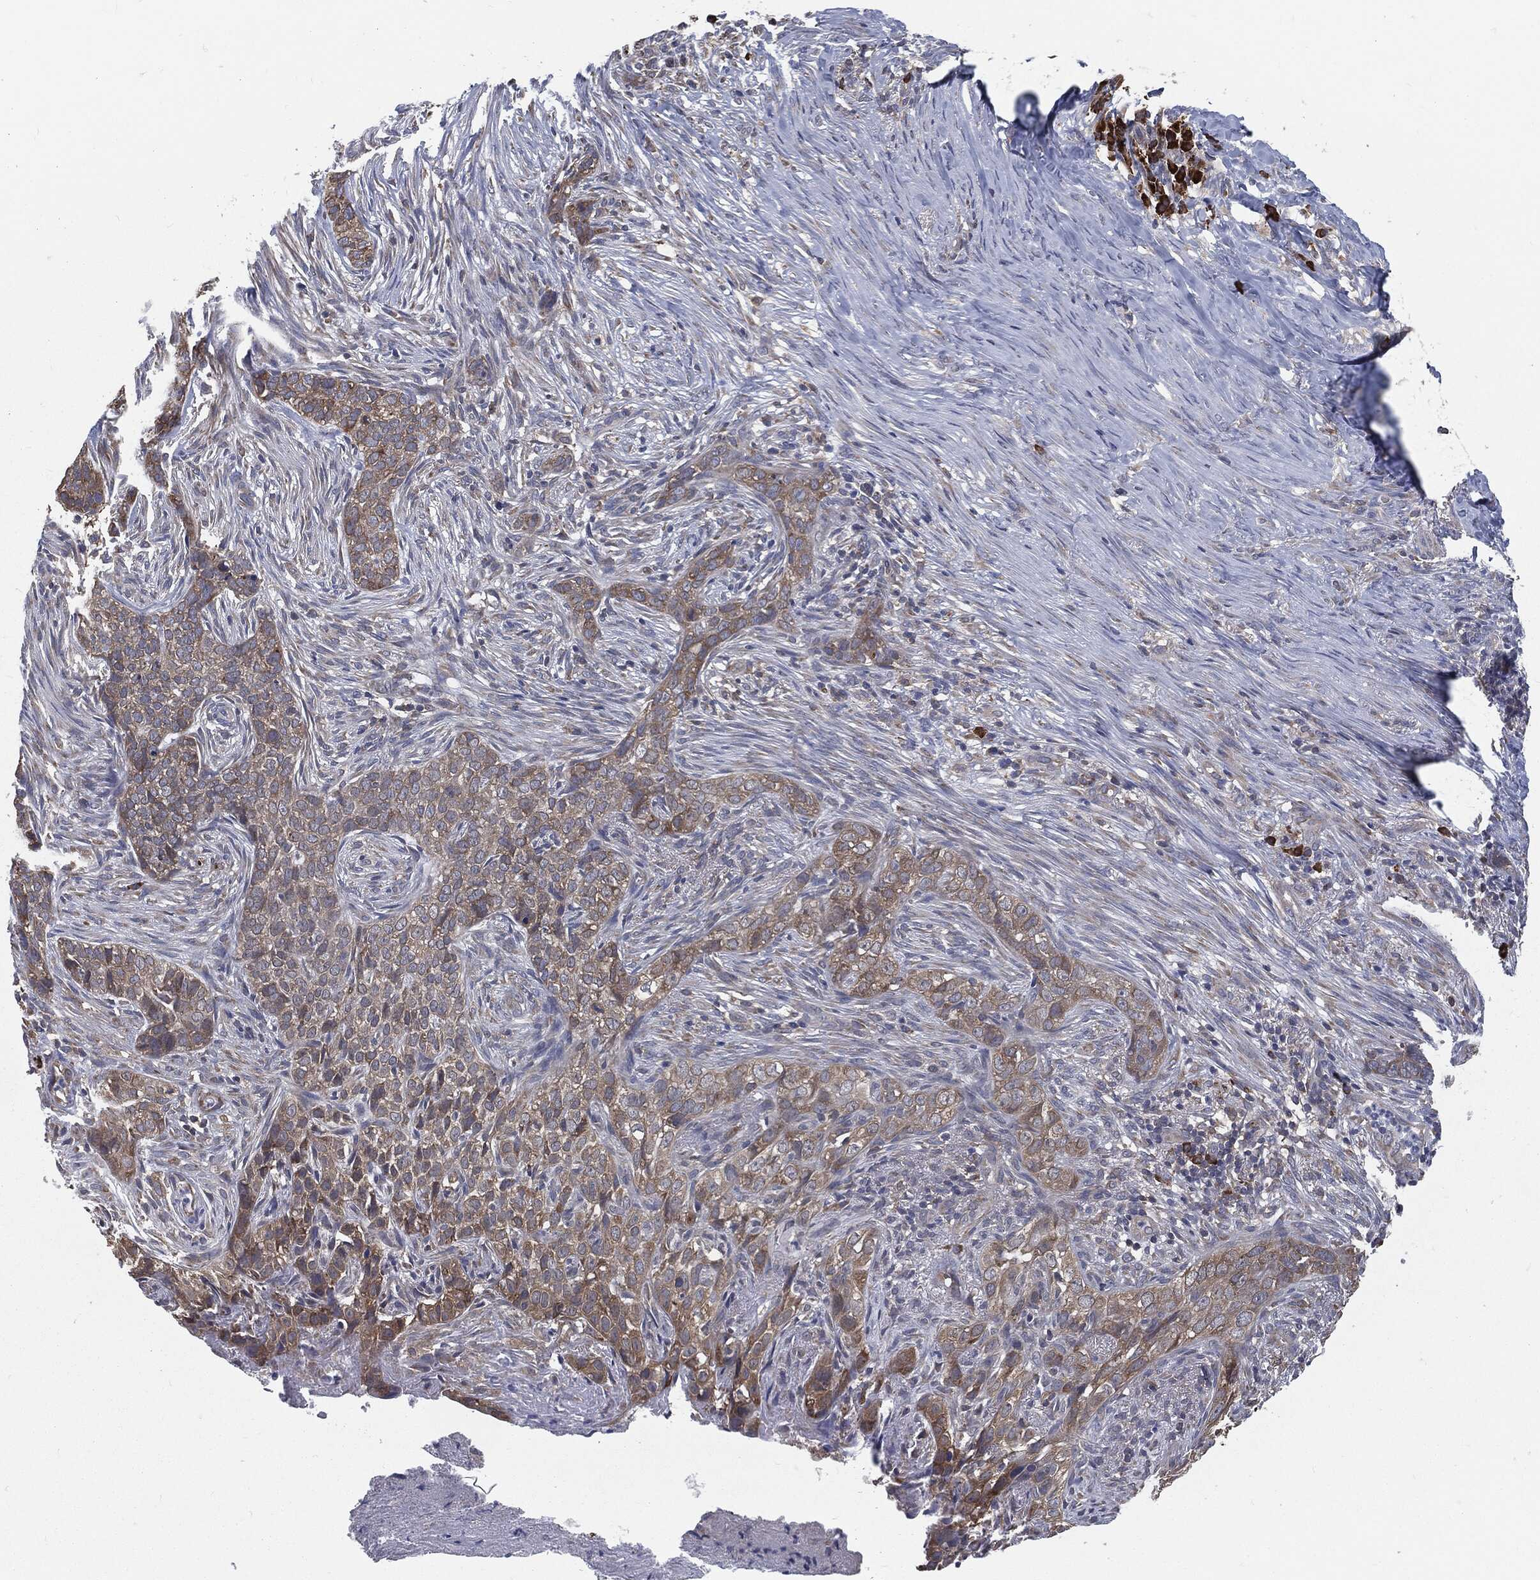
{"staining": {"intensity": "moderate", "quantity": "25%-75%", "location": "cytoplasmic/membranous"}, "tissue": "skin cancer", "cell_type": "Tumor cells", "image_type": "cancer", "snomed": [{"axis": "morphology", "description": "Squamous cell carcinoma, NOS"}, {"axis": "topography", "description": "Skin"}], "caption": "Immunohistochemical staining of human squamous cell carcinoma (skin) displays medium levels of moderate cytoplasmic/membranous protein expression in approximately 25%-75% of tumor cells. Using DAB (3,3'-diaminobenzidine) (brown) and hematoxylin (blue) stains, captured at high magnification using brightfield microscopy.", "gene": "PRDX4", "patient": {"sex": "male", "age": 88}}